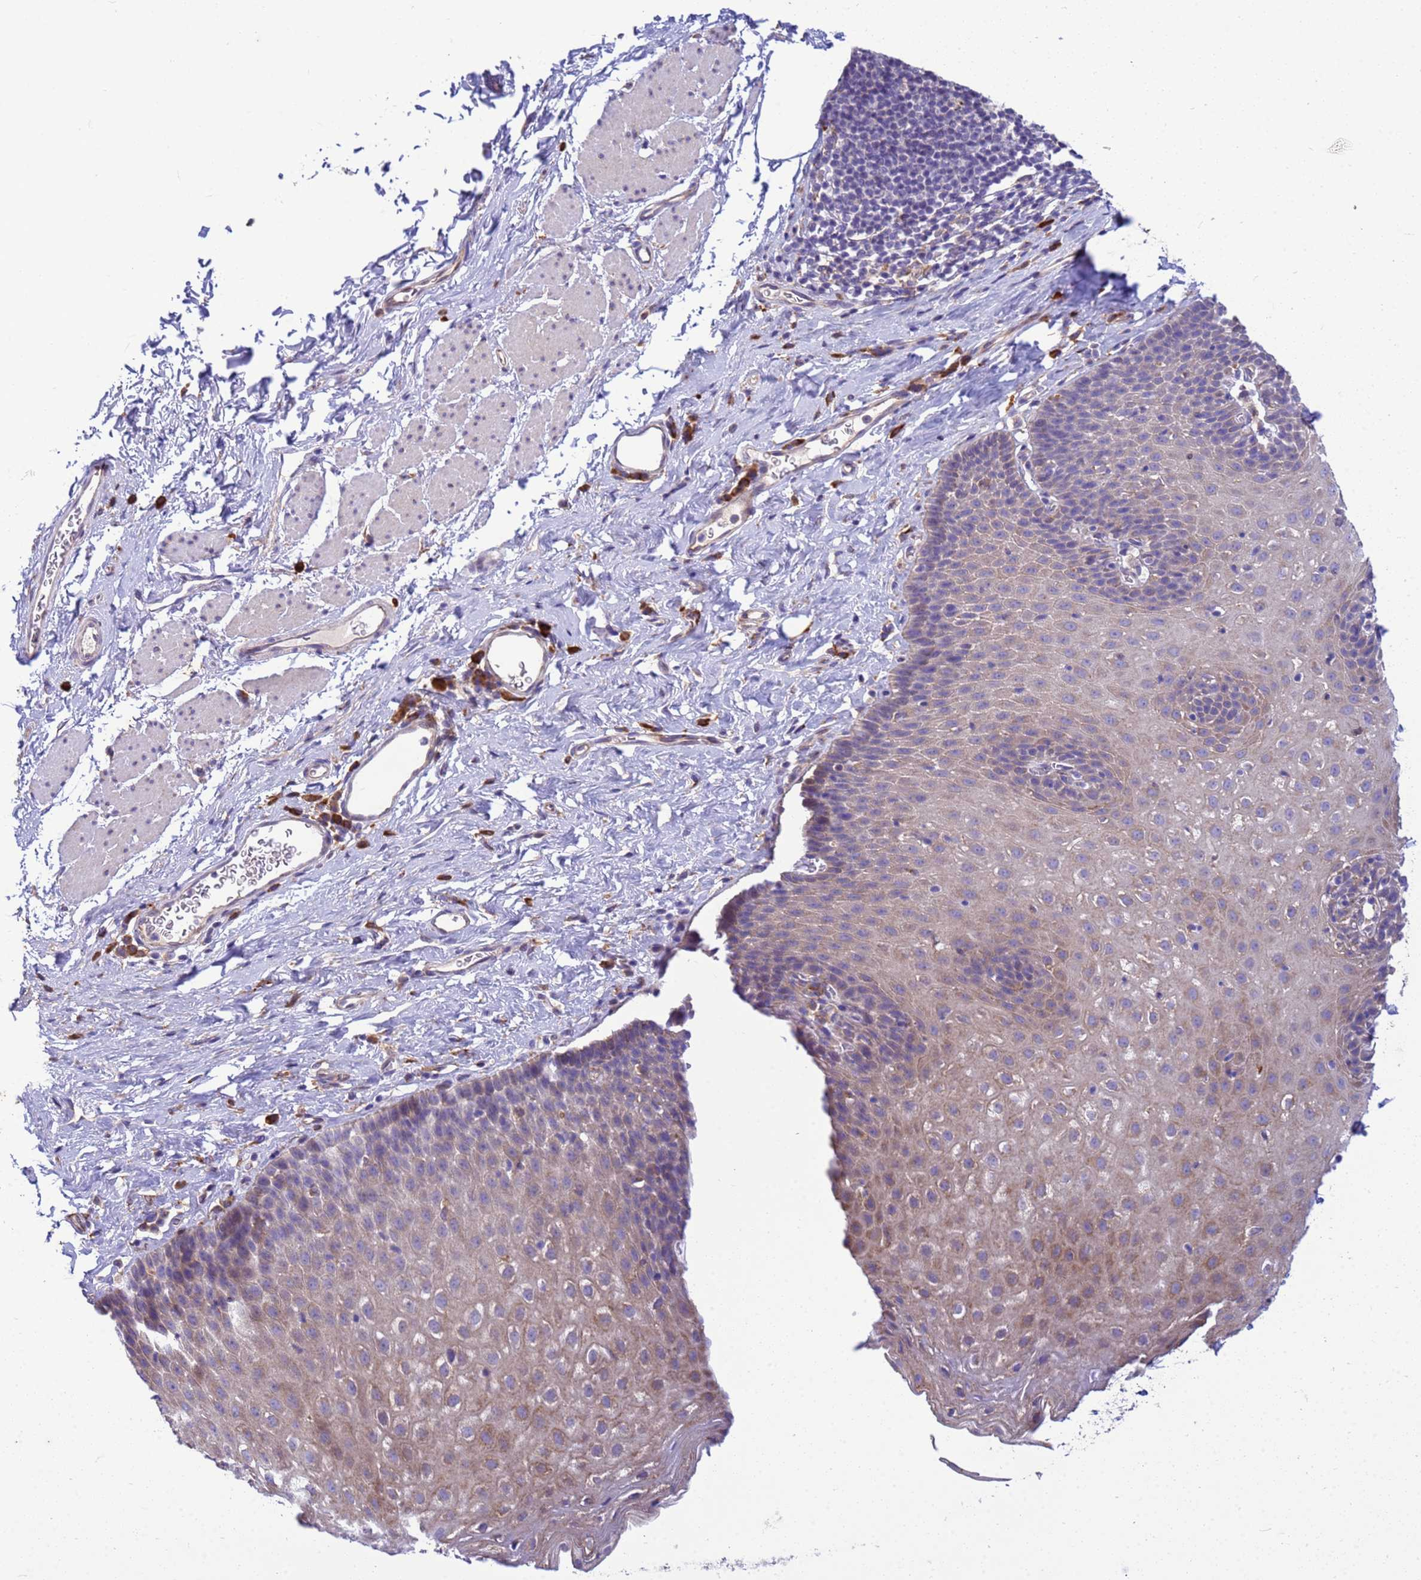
{"staining": {"intensity": "weak", "quantity": "25%-75%", "location": "cytoplasmic/membranous"}, "tissue": "esophagus", "cell_type": "Squamous epithelial cells", "image_type": "normal", "snomed": [{"axis": "morphology", "description": "Normal tissue, NOS"}, {"axis": "topography", "description": "Esophagus"}], "caption": "Immunohistochemical staining of benign esophagus displays 25%-75% levels of weak cytoplasmic/membranous protein staining in about 25%-75% of squamous epithelial cells. Using DAB (brown) and hematoxylin (blue) stains, captured at high magnification using brightfield microscopy.", "gene": "THAP5", "patient": {"sex": "female", "age": 61}}